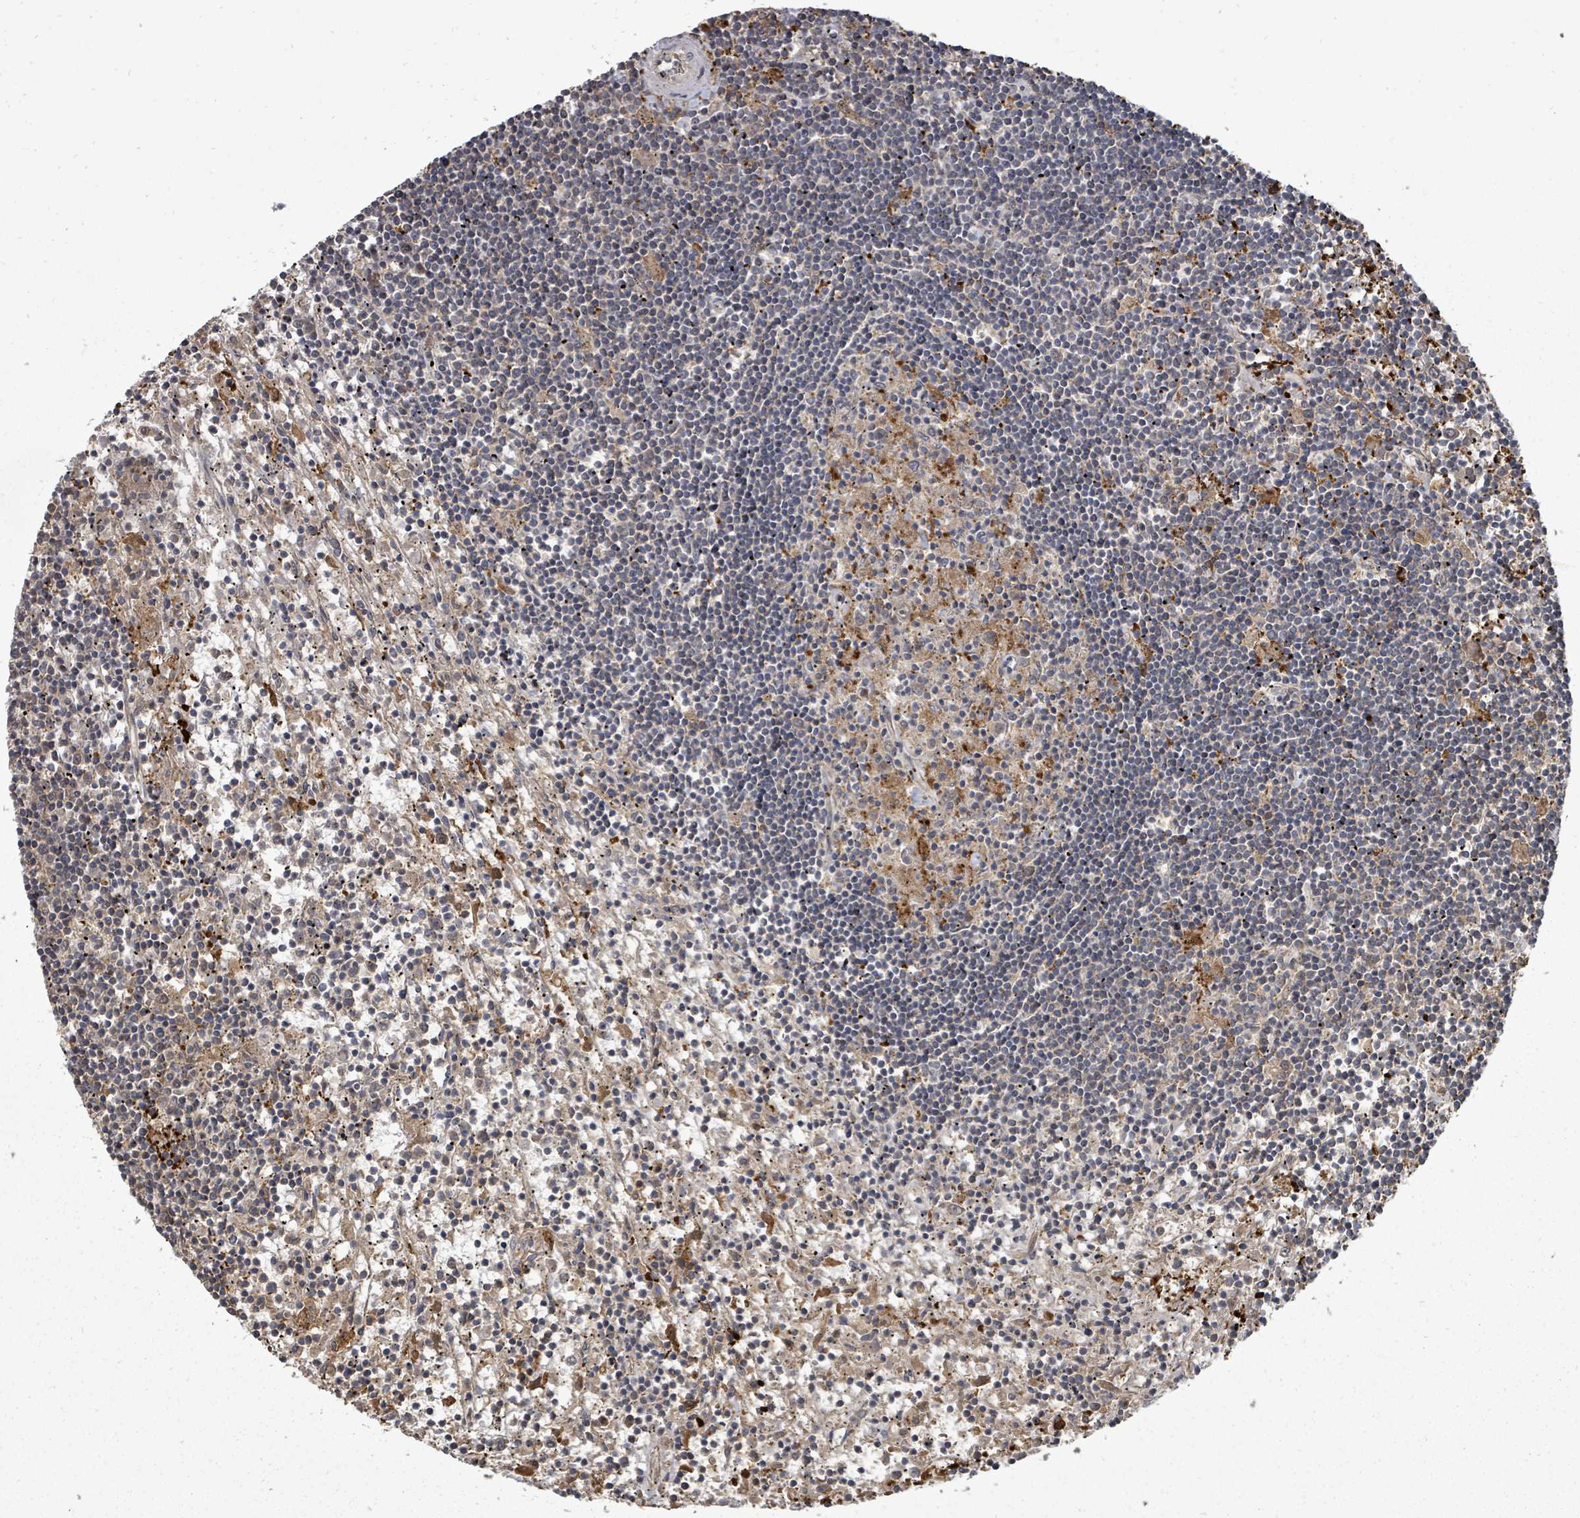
{"staining": {"intensity": "negative", "quantity": "none", "location": "none"}, "tissue": "lymphoma", "cell_type": "Tumor cells", "image_type": "cancer", "snomed": [{"axis": "morphology", "description": "Malignant lymphoma, non-Hodgkin's type, Low grade"}, {"axis": "topography", "description": "Spleen"}], "caption": "High magnification brightfield microscopy of lymphoma stained with DAB (3,3'-diaminobenzidine) (brown) and counterstained with hematoxylin (blue): tumor cells show no significant expression. (Brightfield microscopy of DAB (3,3'-diaminobenzidine) IHC at high magnification).", "gene": "EIF3C", "patient": {"sex": "male", "age": 76}}